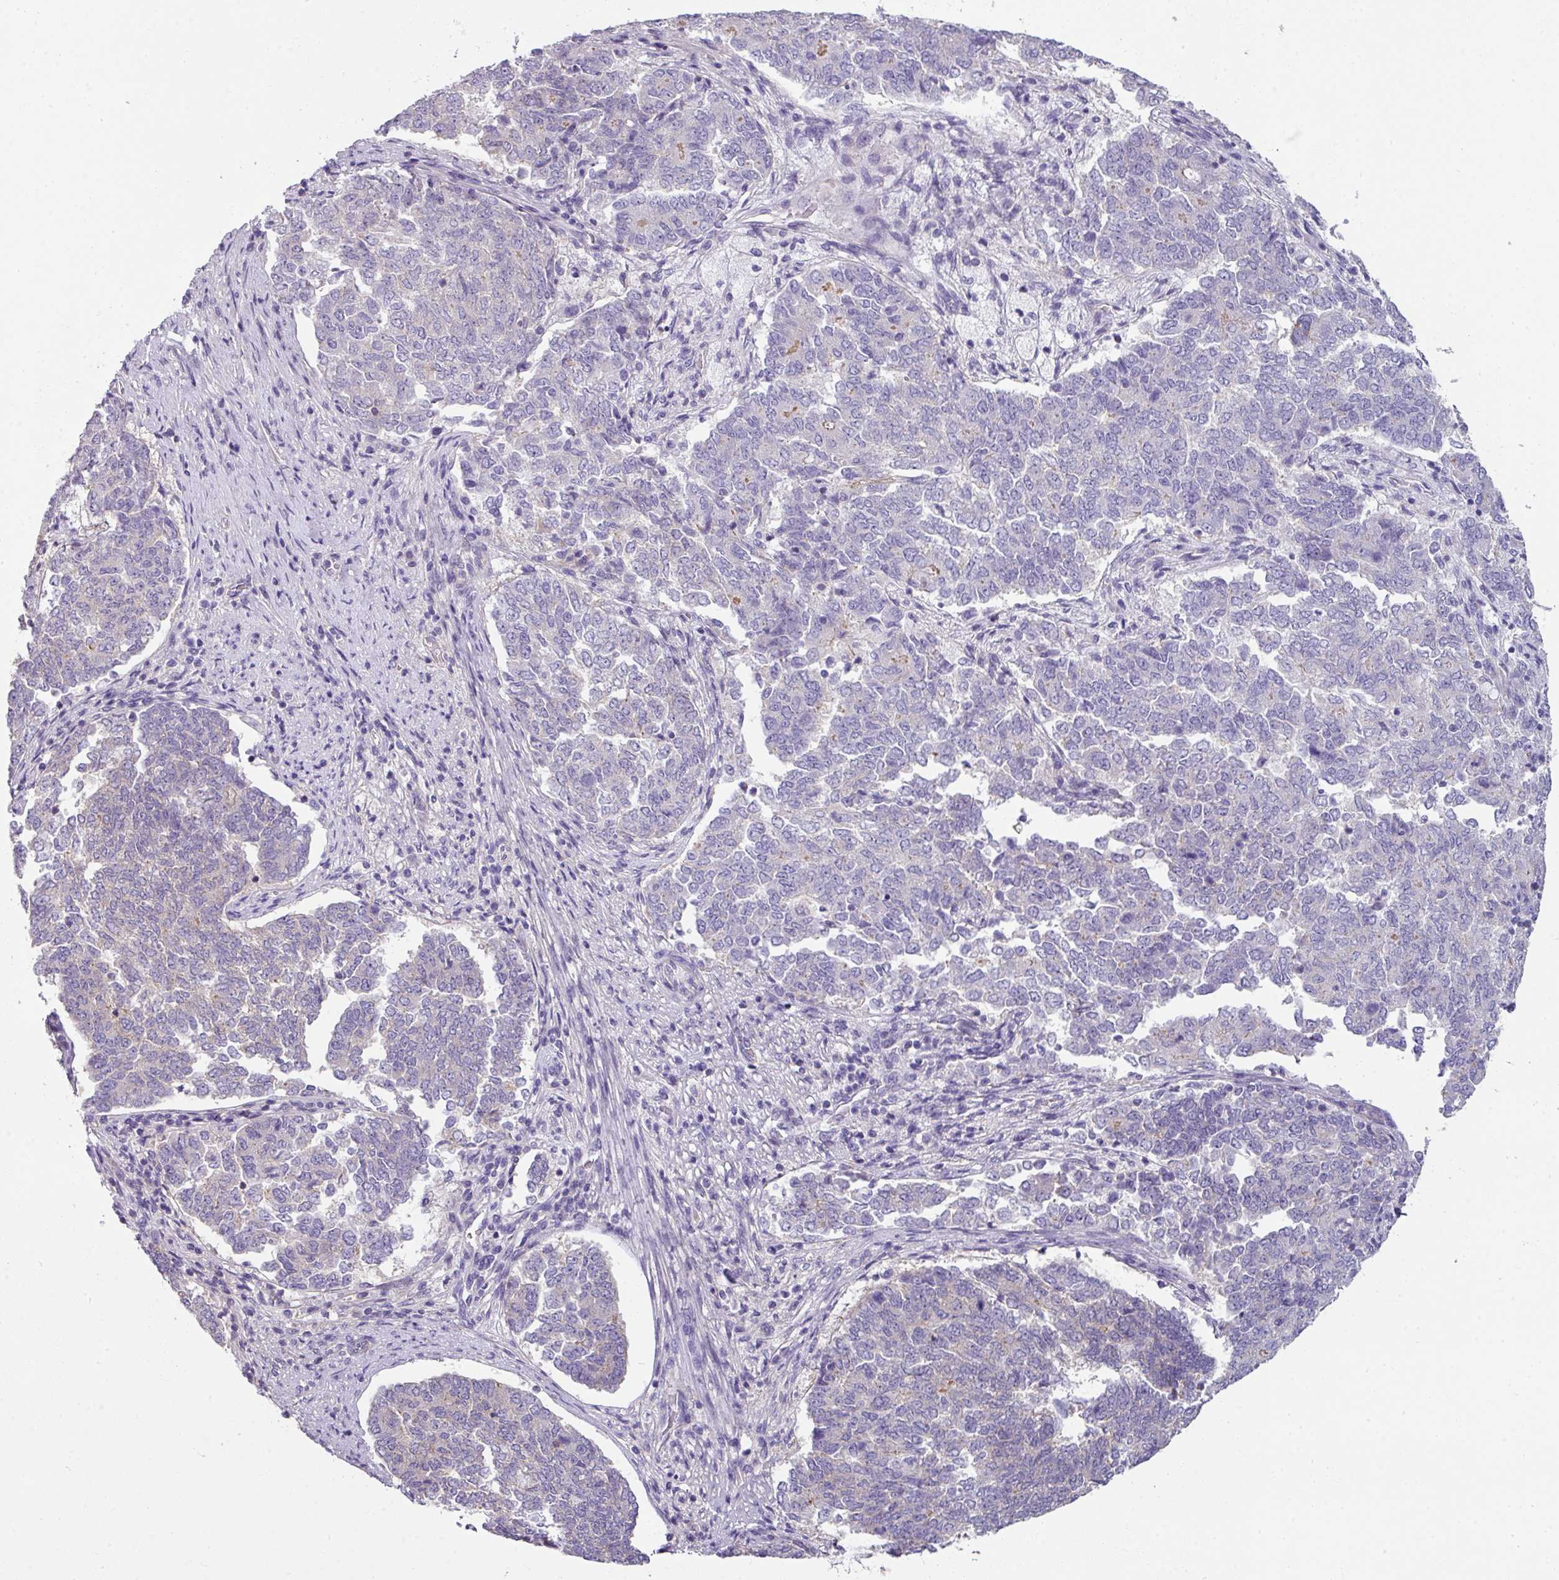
{"staining": {"intensity": "negative", "quantity": "none", "location": "none"}, "tissue": "endometrial cancer", "cell_type": "Tumor cells", "image_type": "cancer", "snomed": [{"axis": "morphology", "description": "Adenocarcinoma, NOS"}, {"axis": "topography", "description": "Endometrium"}], "caption": "An image of endometrial cancer (adenocarcinoma) stained for a protein demonstrates no brown staining in tumor cells.", "gene": "PALS2", "patient": {"sex": "female", "age": 80}}